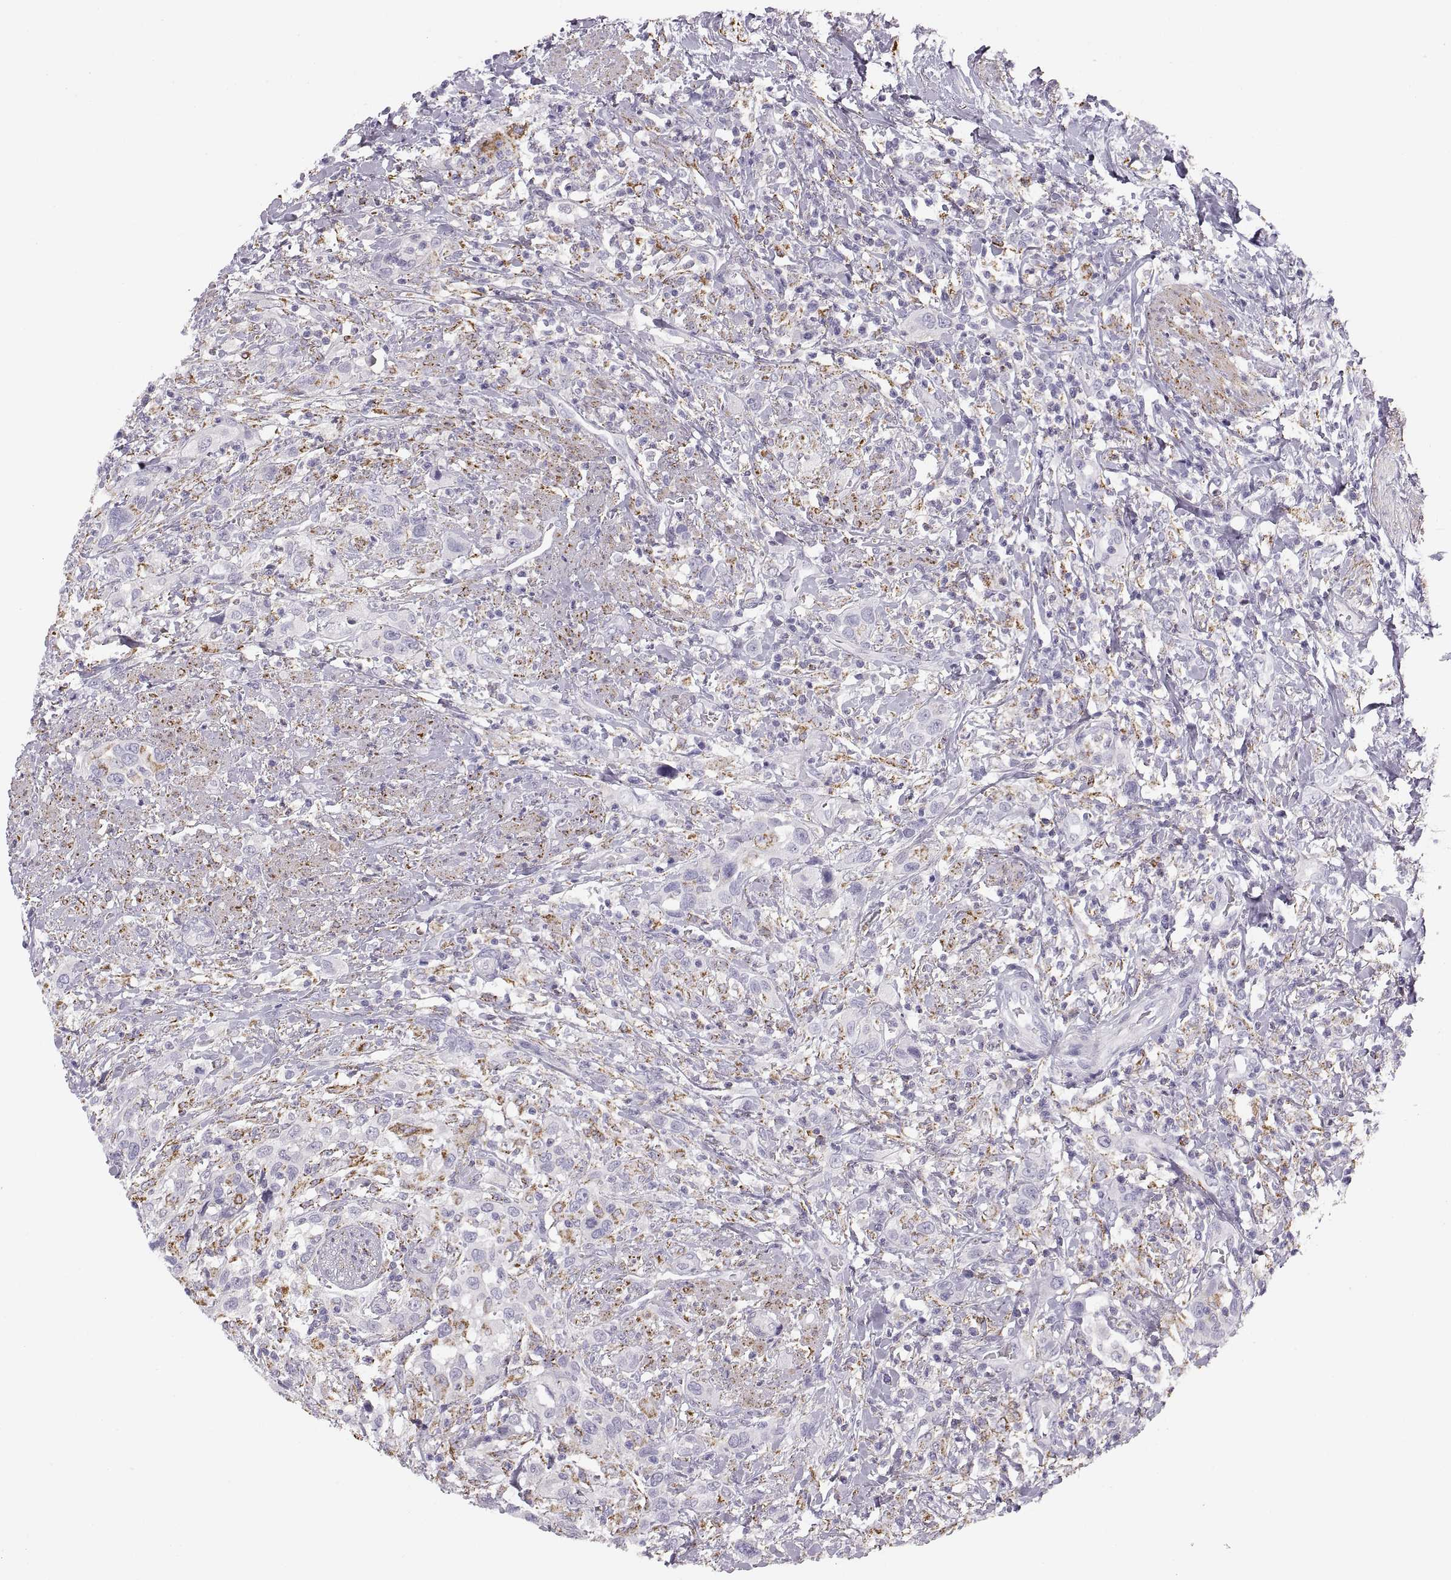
{"staining": {"intensity": "negative", "quantity": "none", "location": "none"}, "tissue": "urothelial cancer", "cell_type": "Tumor cells", "image_type": "cancer", "snomed": [{"axis": "morphology", "description": "Urothelial carcinoma, NOS"}, {"axis": "morphology", "description": "Urothelial carcinoma, High grade"}, {"axis": "topography", "description": "Urinary bladder"}], "caption": "High magnification brightfield microscopy of urothelial cancer stained with DAB (3,3'-diaminobenzidine) (brown) and counterstained with hematoxylin (blue): tumor cells show no significant staining. (DAB (3,3'-diaminobenzidine) immunohistochemistry (IHC), high magnification).", "gene": "COL9A3", "patient": {"sex": "female", "age": 64}}